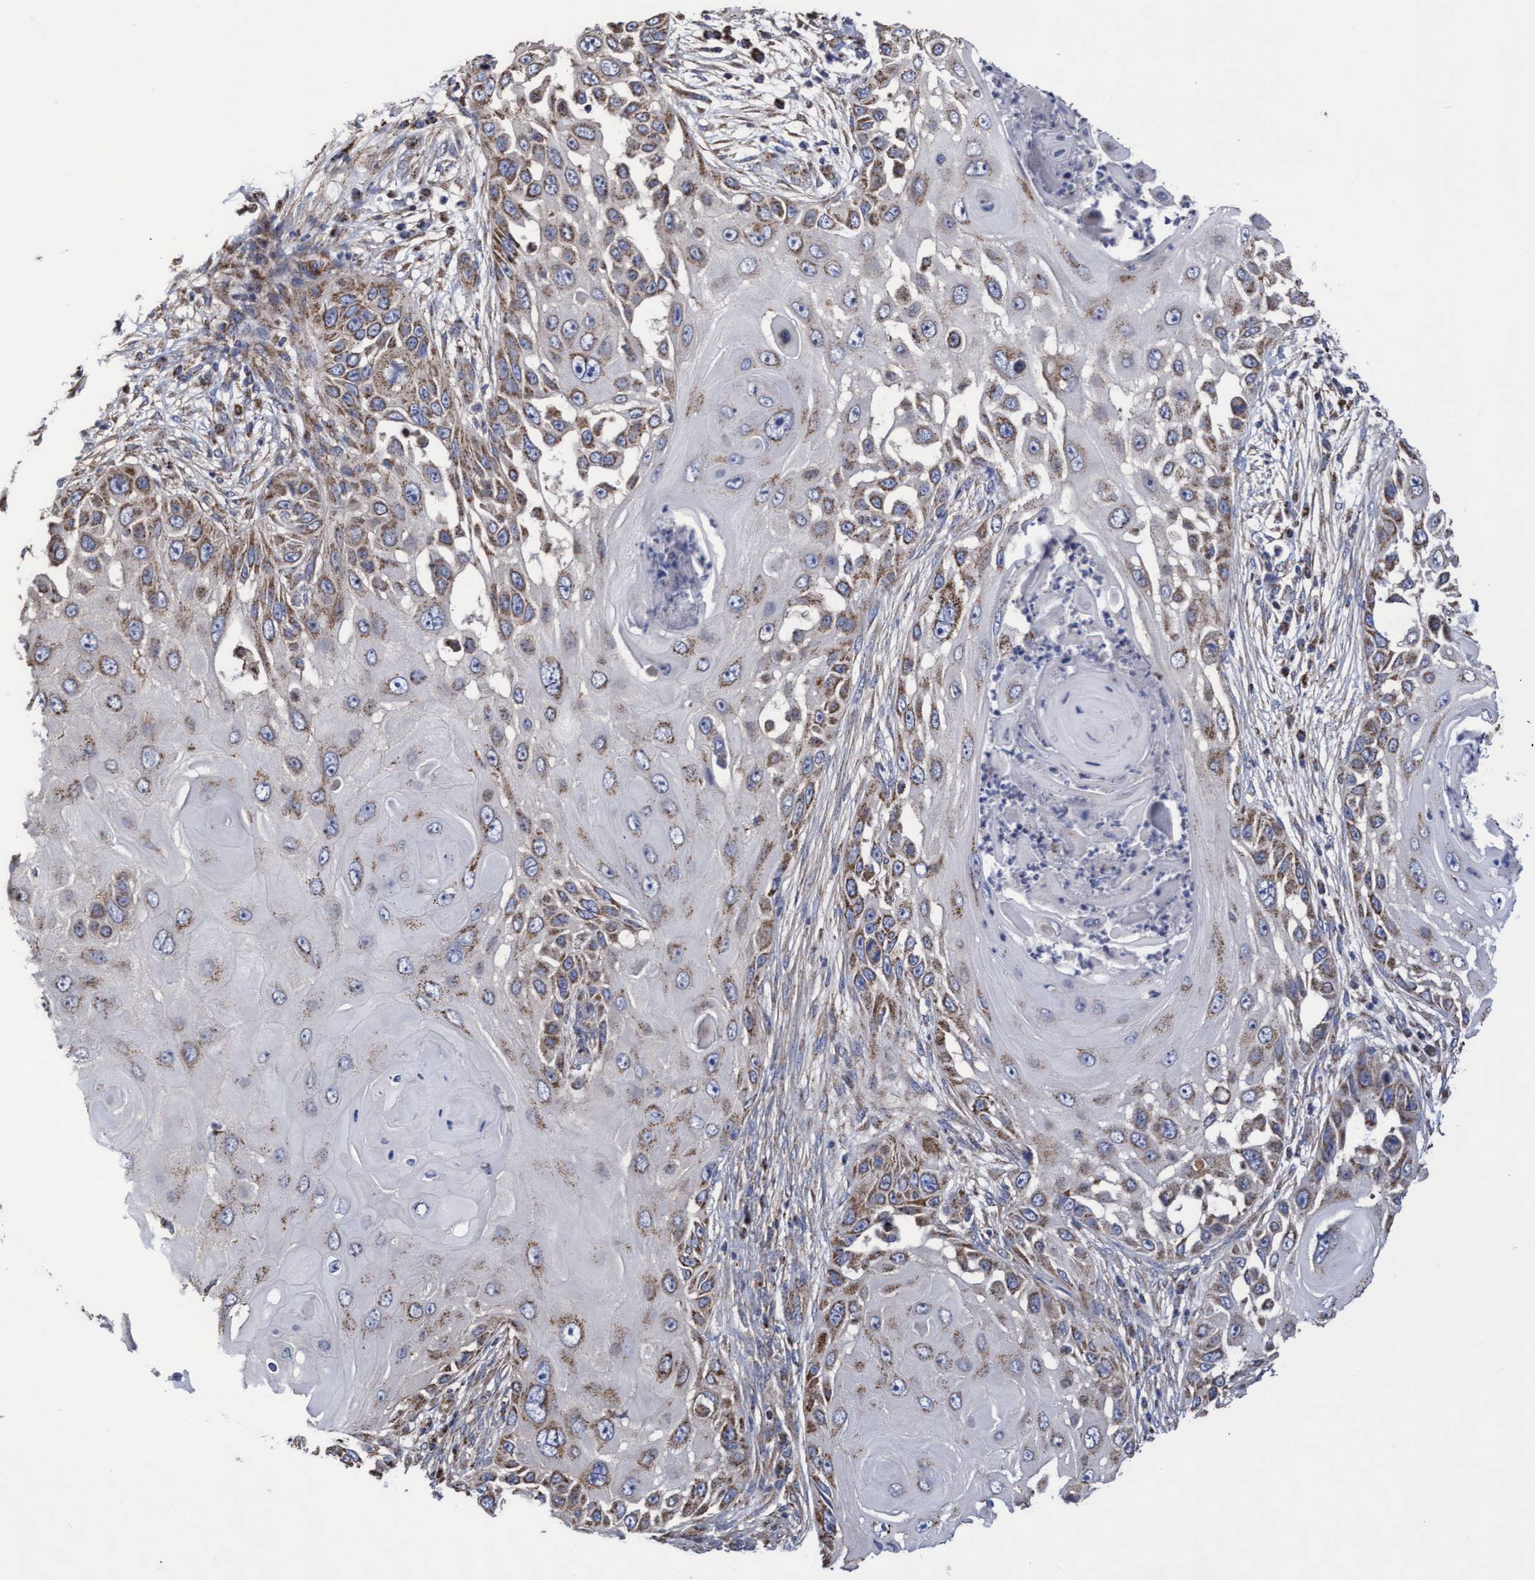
{"staining": {"intensity": "moderate", "quantity": ">75%", "location": "cytoplasmic/membranous"}, "tissue": "skin cancer", "cell_type": "Tumor cells", "image_type": "cancer", "snomed": [{"axis": "morphology", "description": "Squamous cell carcinoma, NOS"}, {"axis": "topography", "description": "Skin"}], "caption": "Squamous cell carcinoma (skin) was stained to show a protein in brown. There is medium levels of moderate cytoplasmic/membranous staining in approximately >75% of tumor cells. (Stains: DAB (3,3'-diaminobenzidine) in brown, nuclei in blue, Microscopy: brightfield microscopy at high magnification).", "gene": "COBL", "patient": {"sex": "female", "age": 44}}